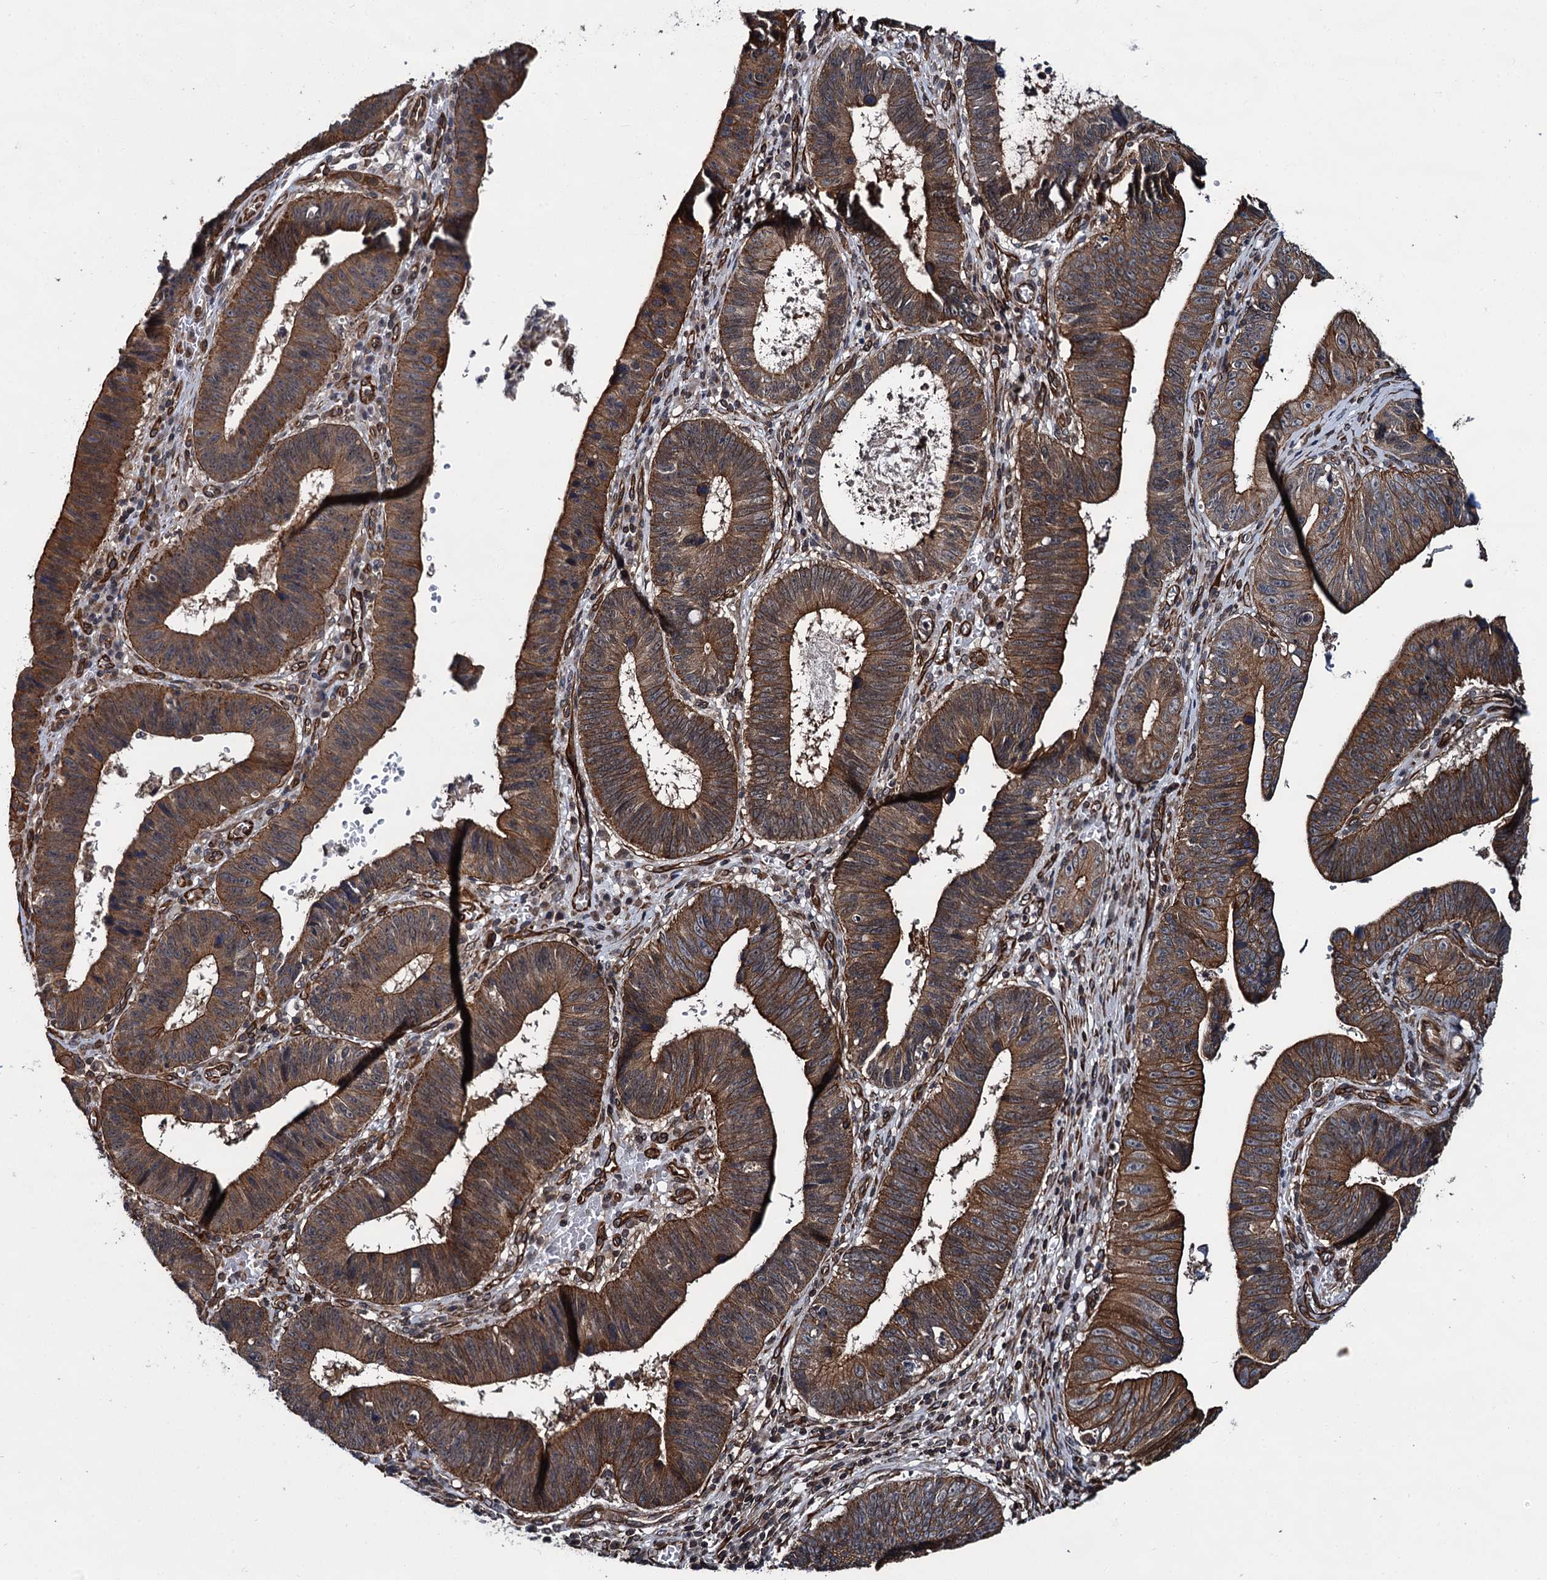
{"staining": {"intensity": "moderate", "quantity": ">75%", "location": "cytoplasmic/membranous"}, "tissue": "stomach cancer", "cell_type": "Tumor cells", "image_type": "cancer", "snomed": [{"axis": "morphology", "description": "Adenocarcinoma, NOS"}, {"axis": "topography", "description": "Stomach"}], "caption": "IHC (DAB (3,3'-diaminobenzidine)) staining of human adenocarcinoma (stomach) reveals moderate cytoplasmic/membranous protein staining in approximately >75% of tumor cells.", "gene": "ZFYVE19", "patient": {"sex": "male", "age": 59}}